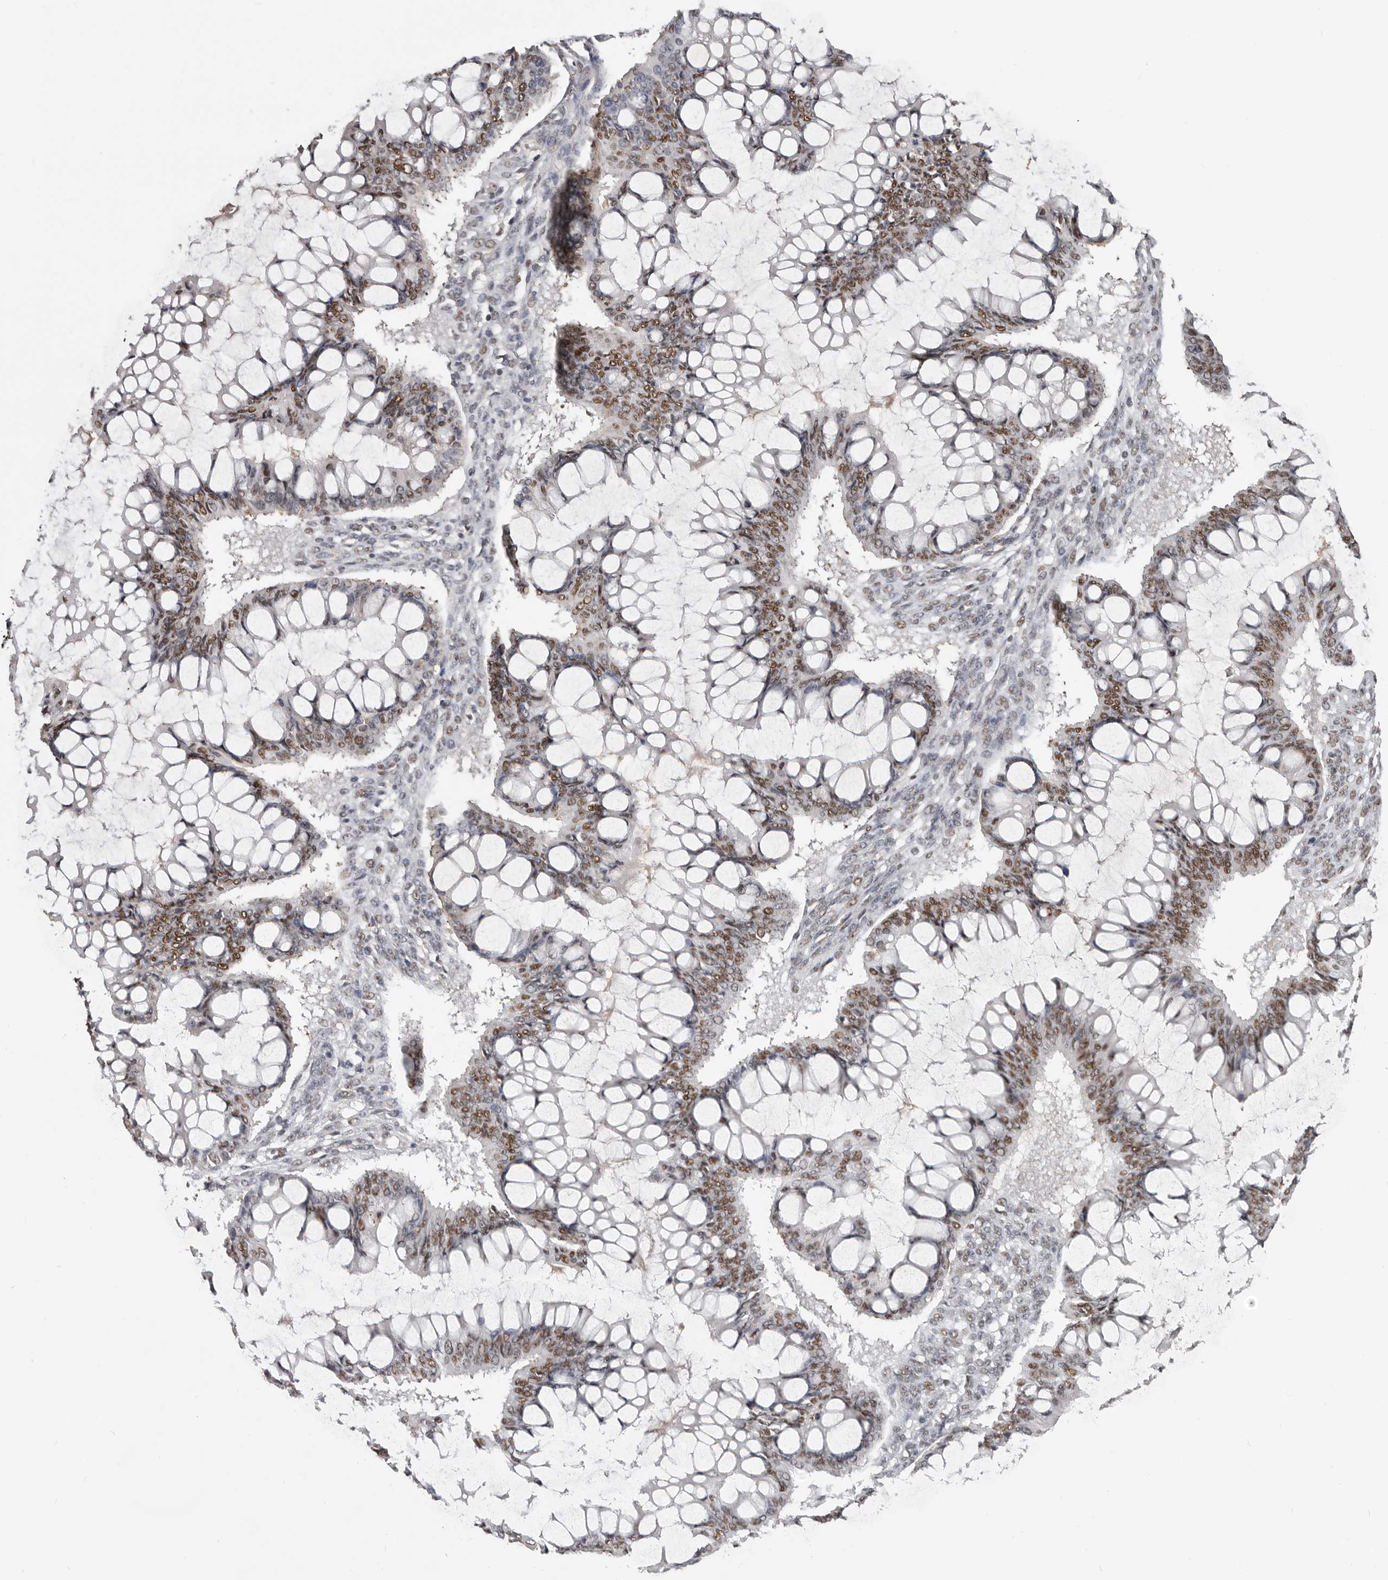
{"staining": {"intensity": "moderate", "quantity": "25%-75%", "location": "nuclear"}, "tissue": "ovarian cancer", "cell_type": "Tumor cells", "image_type": "cancer", "snomed": [{"axis": "morphology", "description": "Cystadenocarcinoma, mucinous, NOS"}, {"axis": "topography", "description": "Ovary"}], "caption": "Immunohistochemistry (DAB) staining of mucinous cystadenocarcinoma (ovarian) demonstrates moderate nuclear protein positivity in about 25%-75% of tumor cells.", "gene": "SCAF4", "patient": {"sex": "female", "age": 73}}